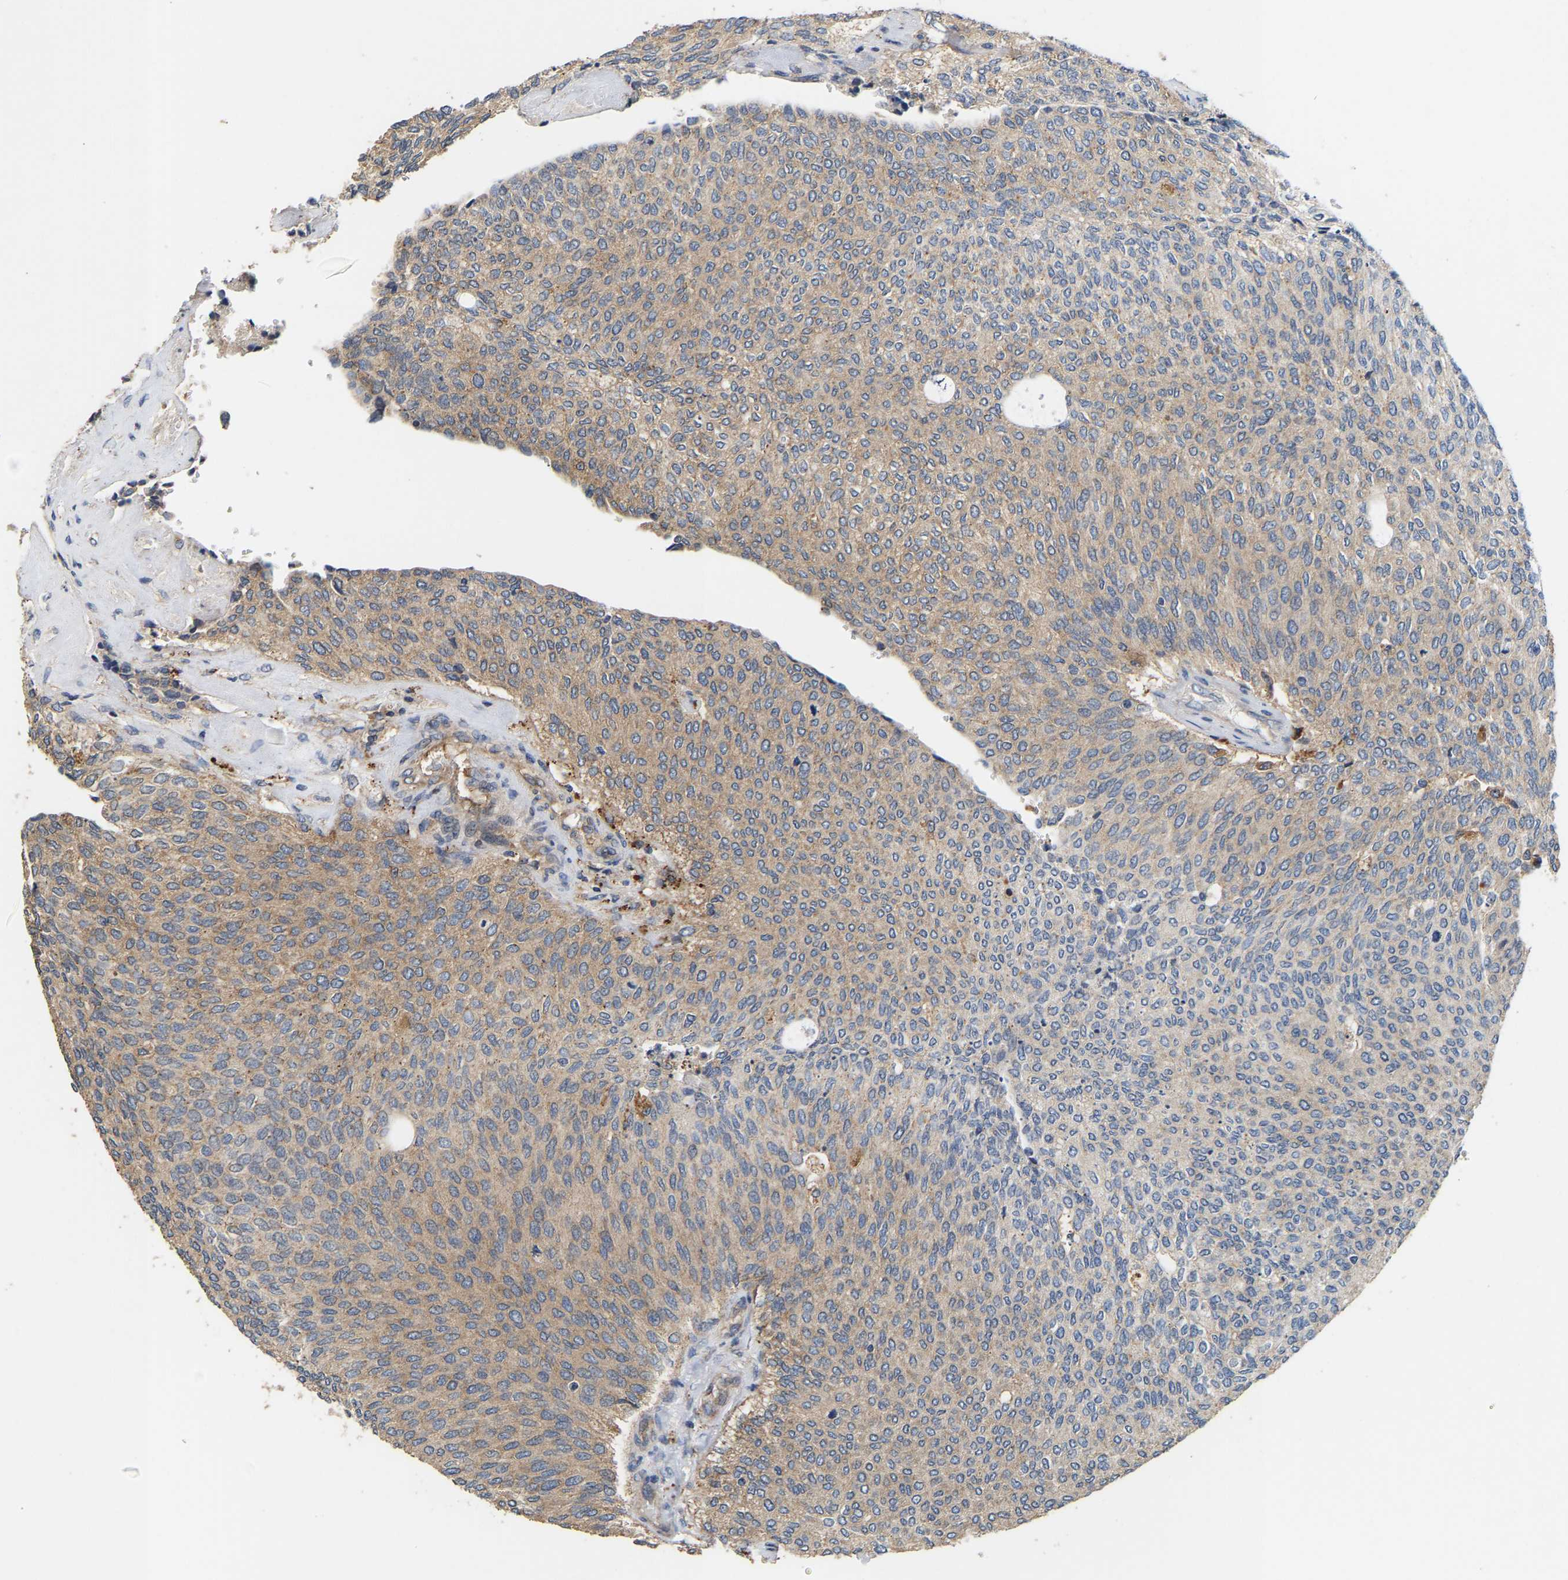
{"staining": {"intensity": "weak", "quantity": "25%-75%", "location": "cytoplasmic/membranous"}, "tissue": "urothelial cancer", "cell_type": "Tumor cells", "image_type": "cancer", "snomed": [{"axis": "morphology", "description": "Urothelial carcinoma, Low grade"}, {"axis": "topography", "description": "Urinary bladder"}], "caption": "A high-resolution image shows IHC staining of urothelial carcinoma (low-grade), which exhibits weak cytoplasmic/membranous staining in about 25%-75% of tumor cells. The staining was performed using DAB (3,3'-diaminobenzidine), with brown indicating positive protein expression. Nuclei are stained blue with hematoxylin.", "gene": "AIMP2", "patient": {"sex": "female", "age": 79}}